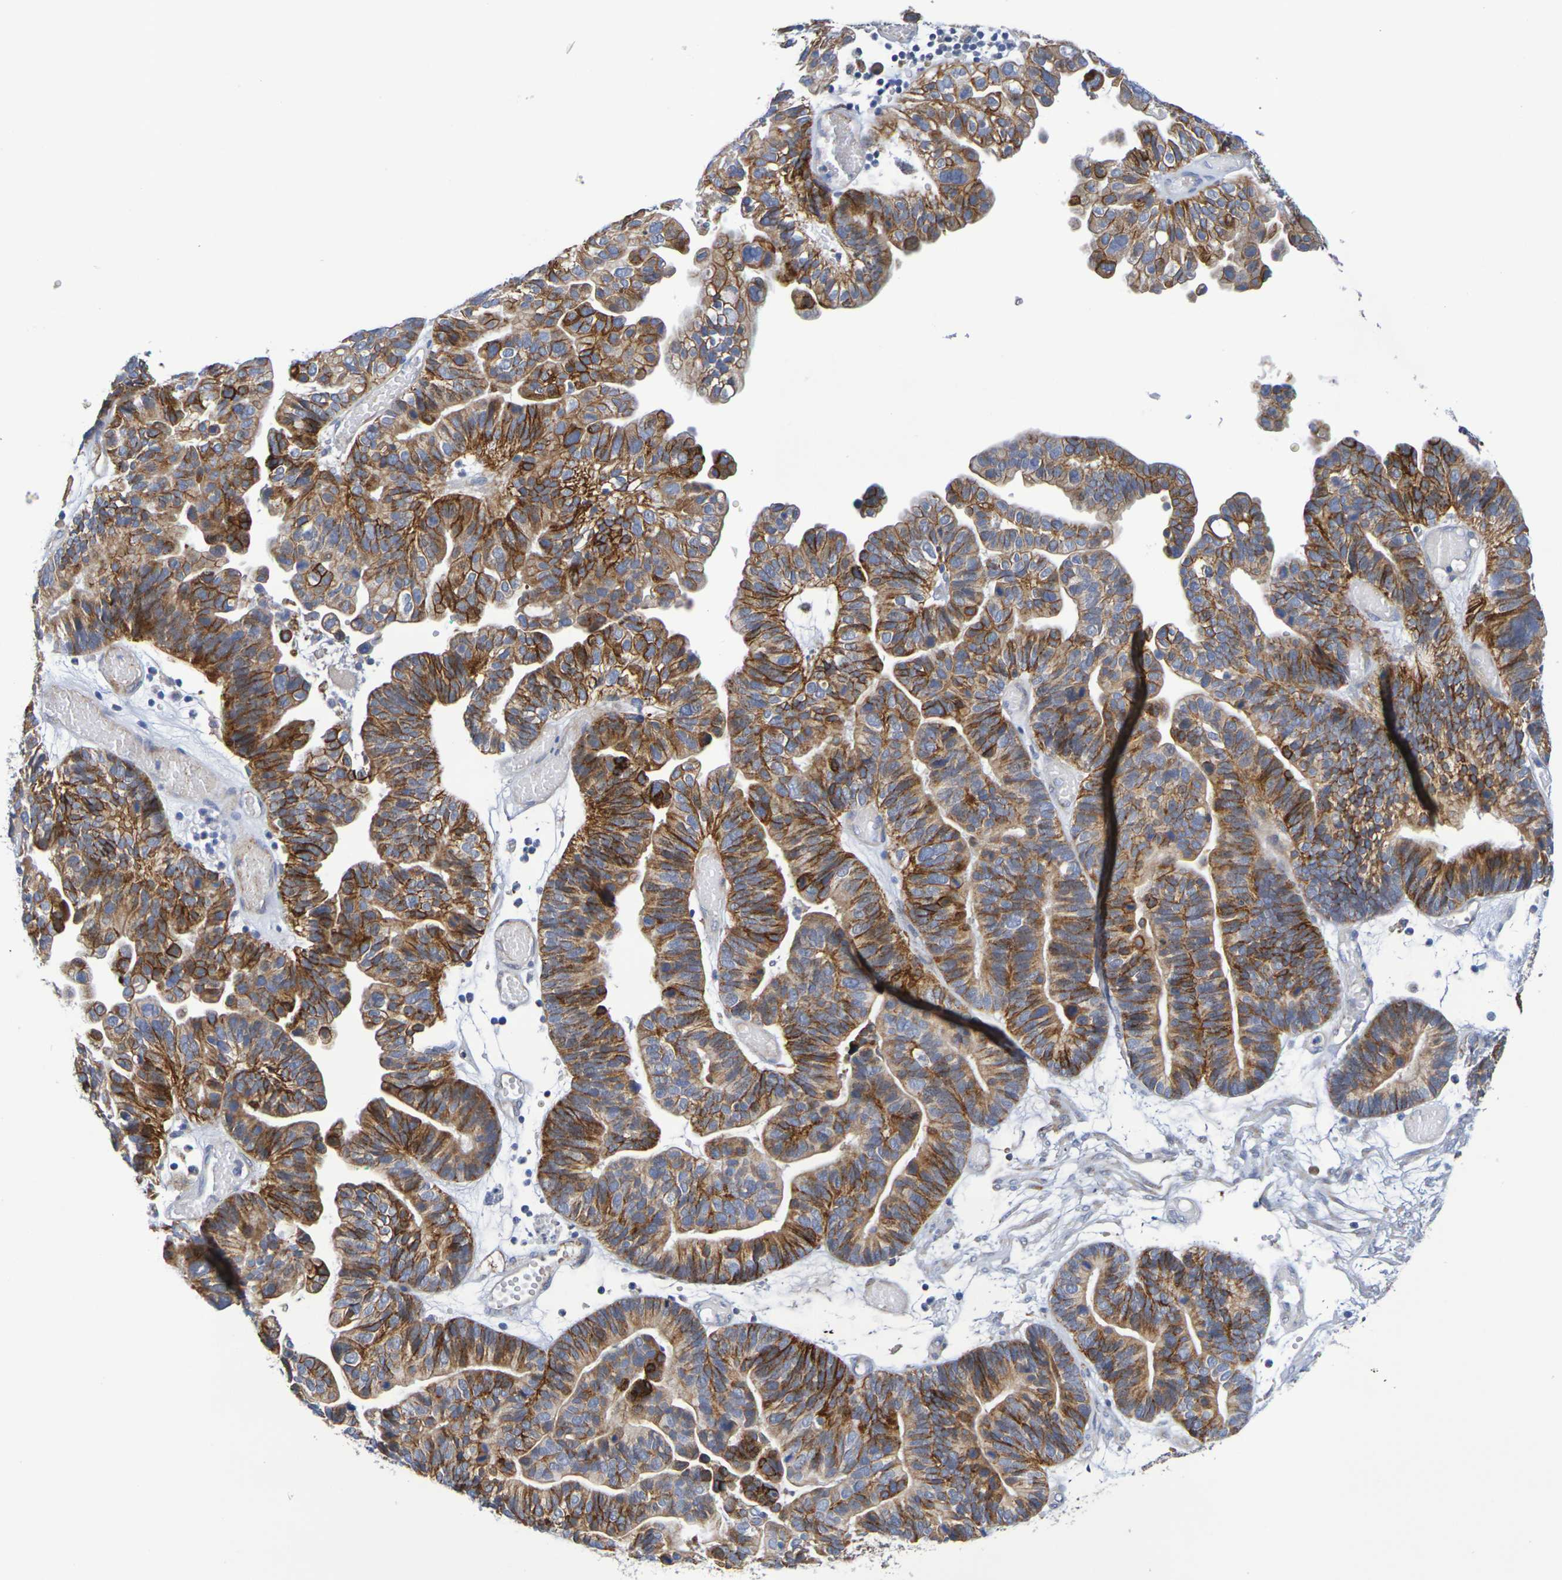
{"staining": {"intensity": "strong", "quantity": ">75%", "location": "cytoplasmic/membranous"}, "tissue": "ovarian cancer", "cell_type": "Tumor cells", "image_type": "cancer", "snomed": [{"axis": "morphology", "description": "Cystadenocarcinoma, serous, NOS"}, {"axis": "topography", "description": "Ovary"}], "caption": "Immunohistochemical staining of ovarian serous cystadenocarcinoma exhibits high levels of strong cytoplasmic/membranous expression in approximately >75% of tumor cells.", "gene": "SDC4", "patient": {"sex": "female", "age": 56}}